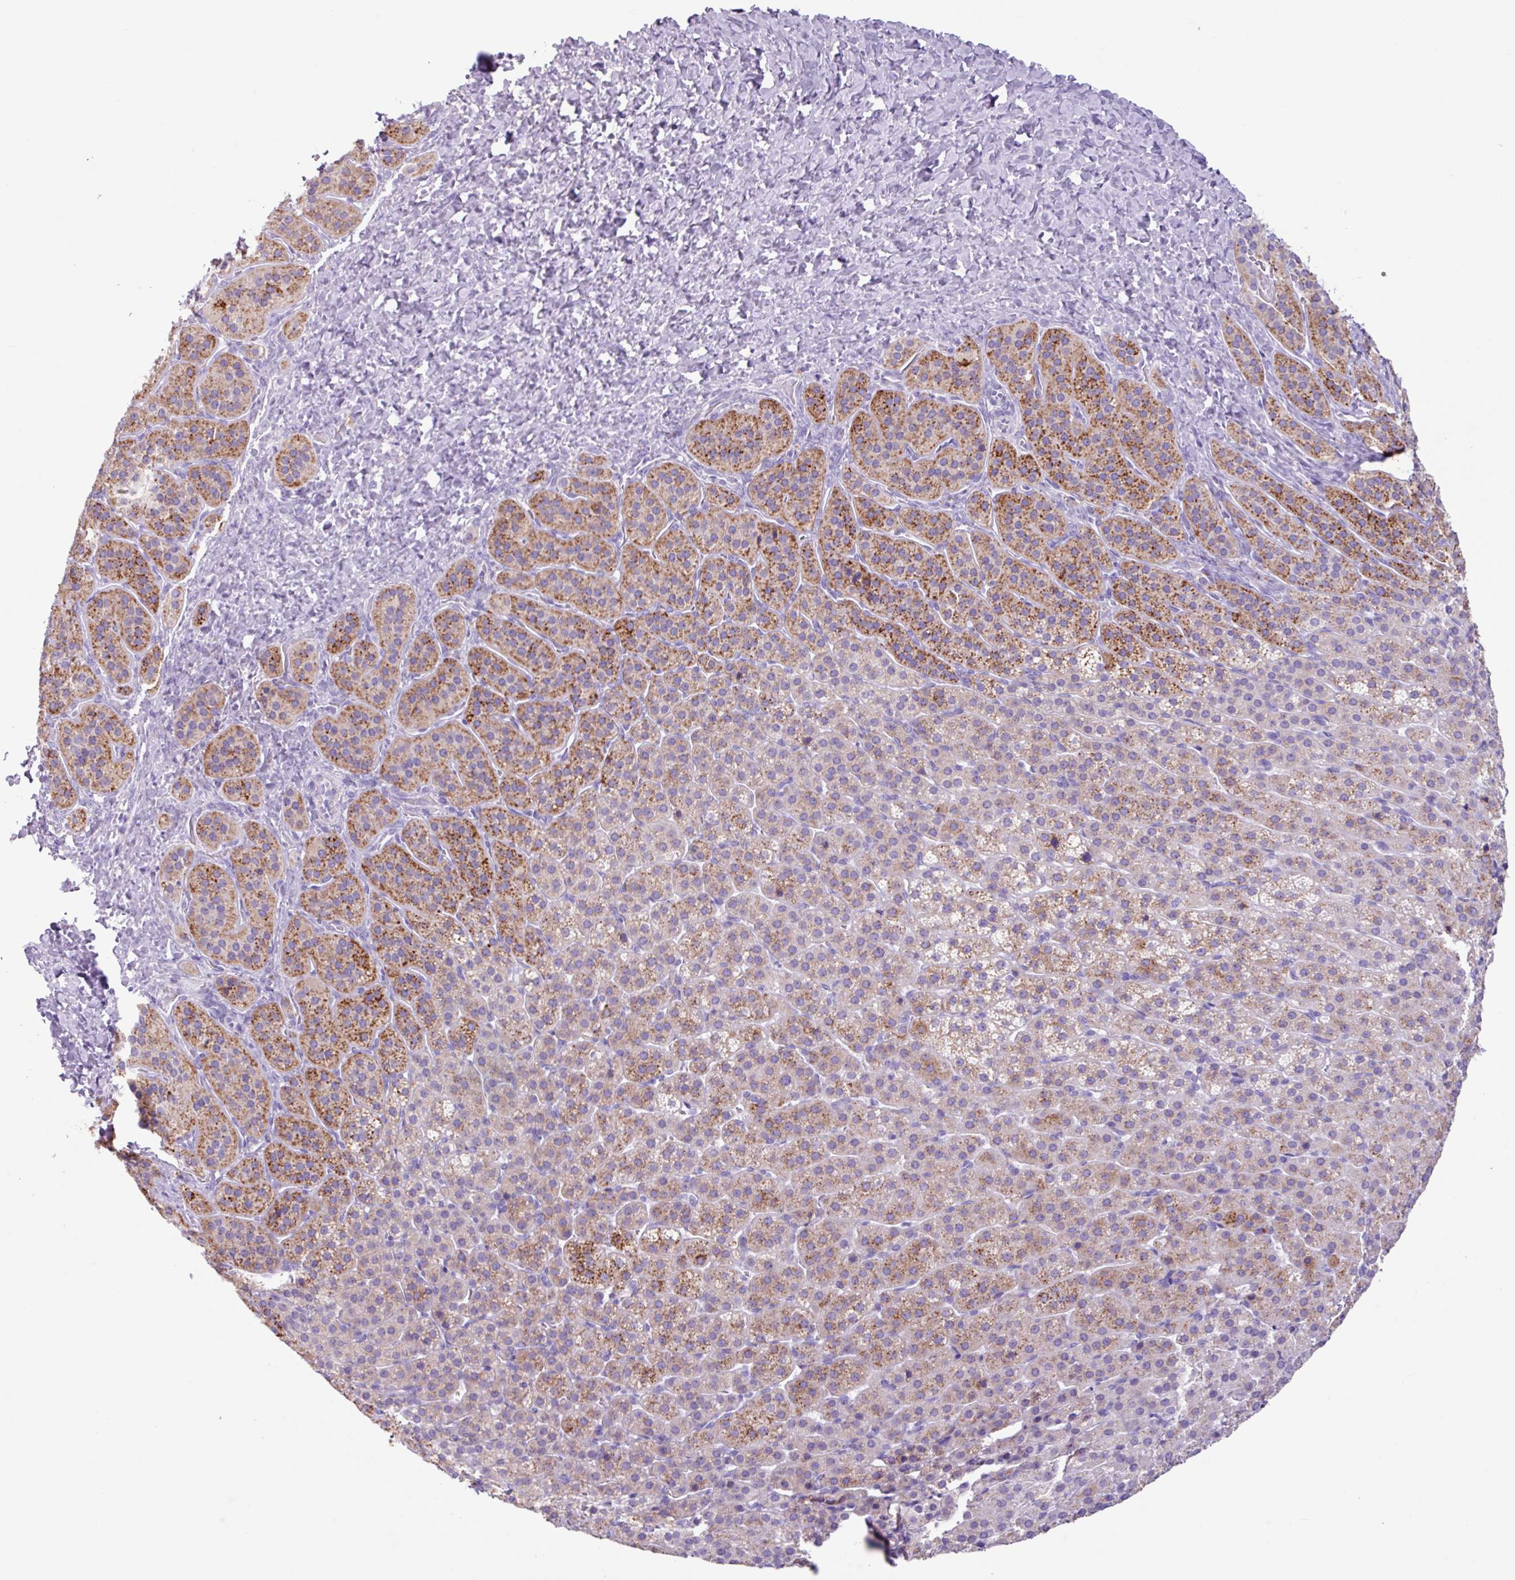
{"staining": {"intensity": "moderate", "quantity": "25%-75%", "location": "cytoplasmic/membranous"}, "tissue": "adrenal gland", "cell_type": "Glandular cells", "image_type": "normal", "snomed": [{"axis": "morphology", "description": "Normal tissue, NOS"}, {"axis": "topography", "description": "Adrenal gland"}], "caption": "Immunohistochemistry (DAB (3,3'-diaminobenzidine)) staining of unremarkable adrenal gland shows moderate cytoplasmic/membranous protein positivity in about 25%-75% of glandular cells. Nuclei are stained in blue.", "gene": "AGO3", "patient": {"sex": "female", "age": 41}}